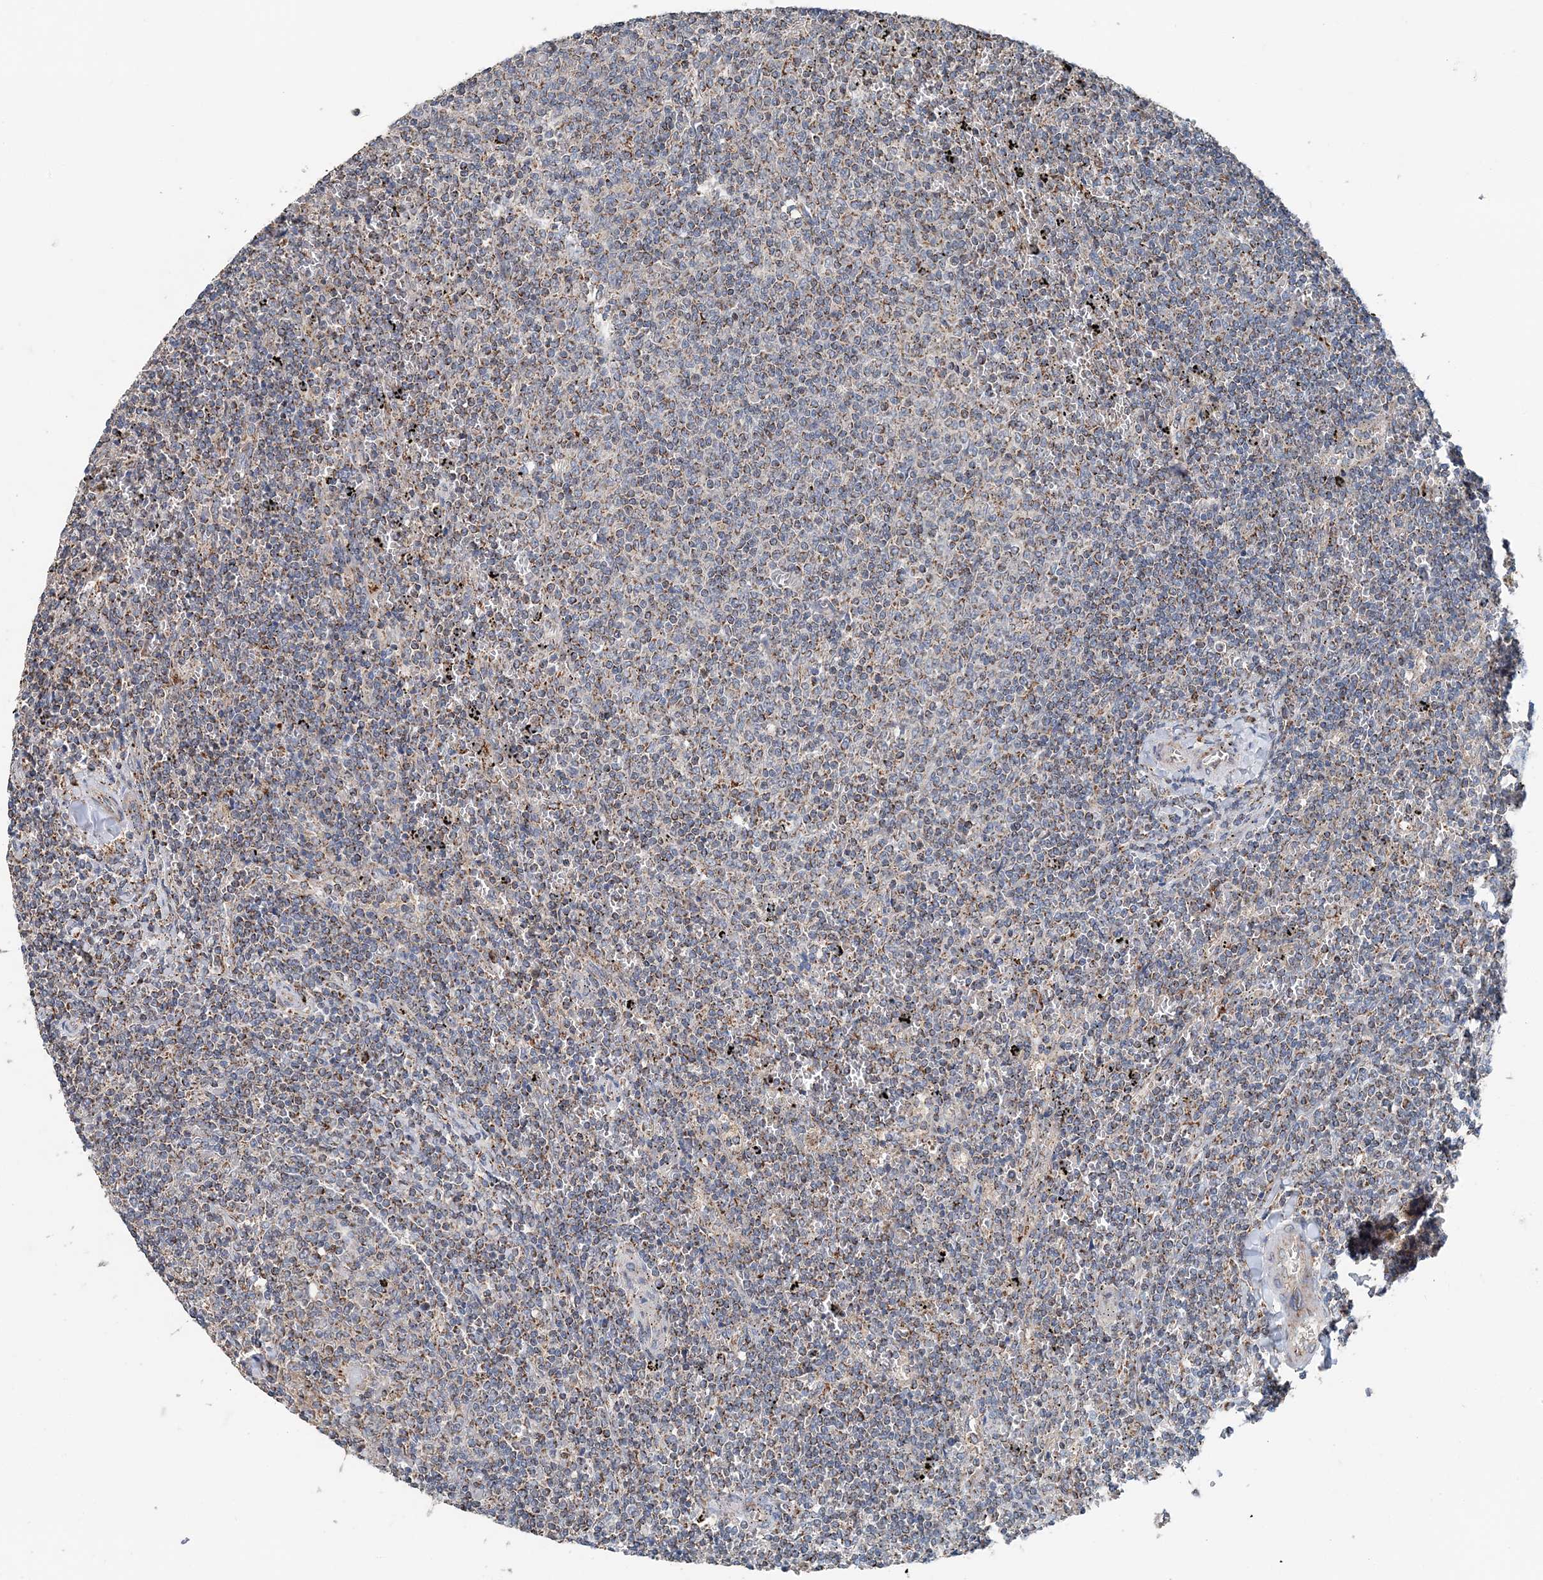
{"staining": {"intensity": "moderate", "quantity": "25%-75%", "location": "cytoplasmic/membranous"}, "tissue": "lymphoma", "cell_type": "Tumor cells", "image_type": "cancer", "snomed": [{"axis": "morphology", "description": "Malignant lymphoma, non-Hodgkin's type, Low grade"}, {"axis": "topography", "description": "Spleen"}], "caption": "Protein analysis of malignant lymphoma, non-Hodgkin's type (low-grade) tissue exhibits moderate cytoplasmic/membranous expression in approximately 25%-75% of tumor cells.", "gene": "SPRY2", "patient": {"sex": "female", "age": 50}}